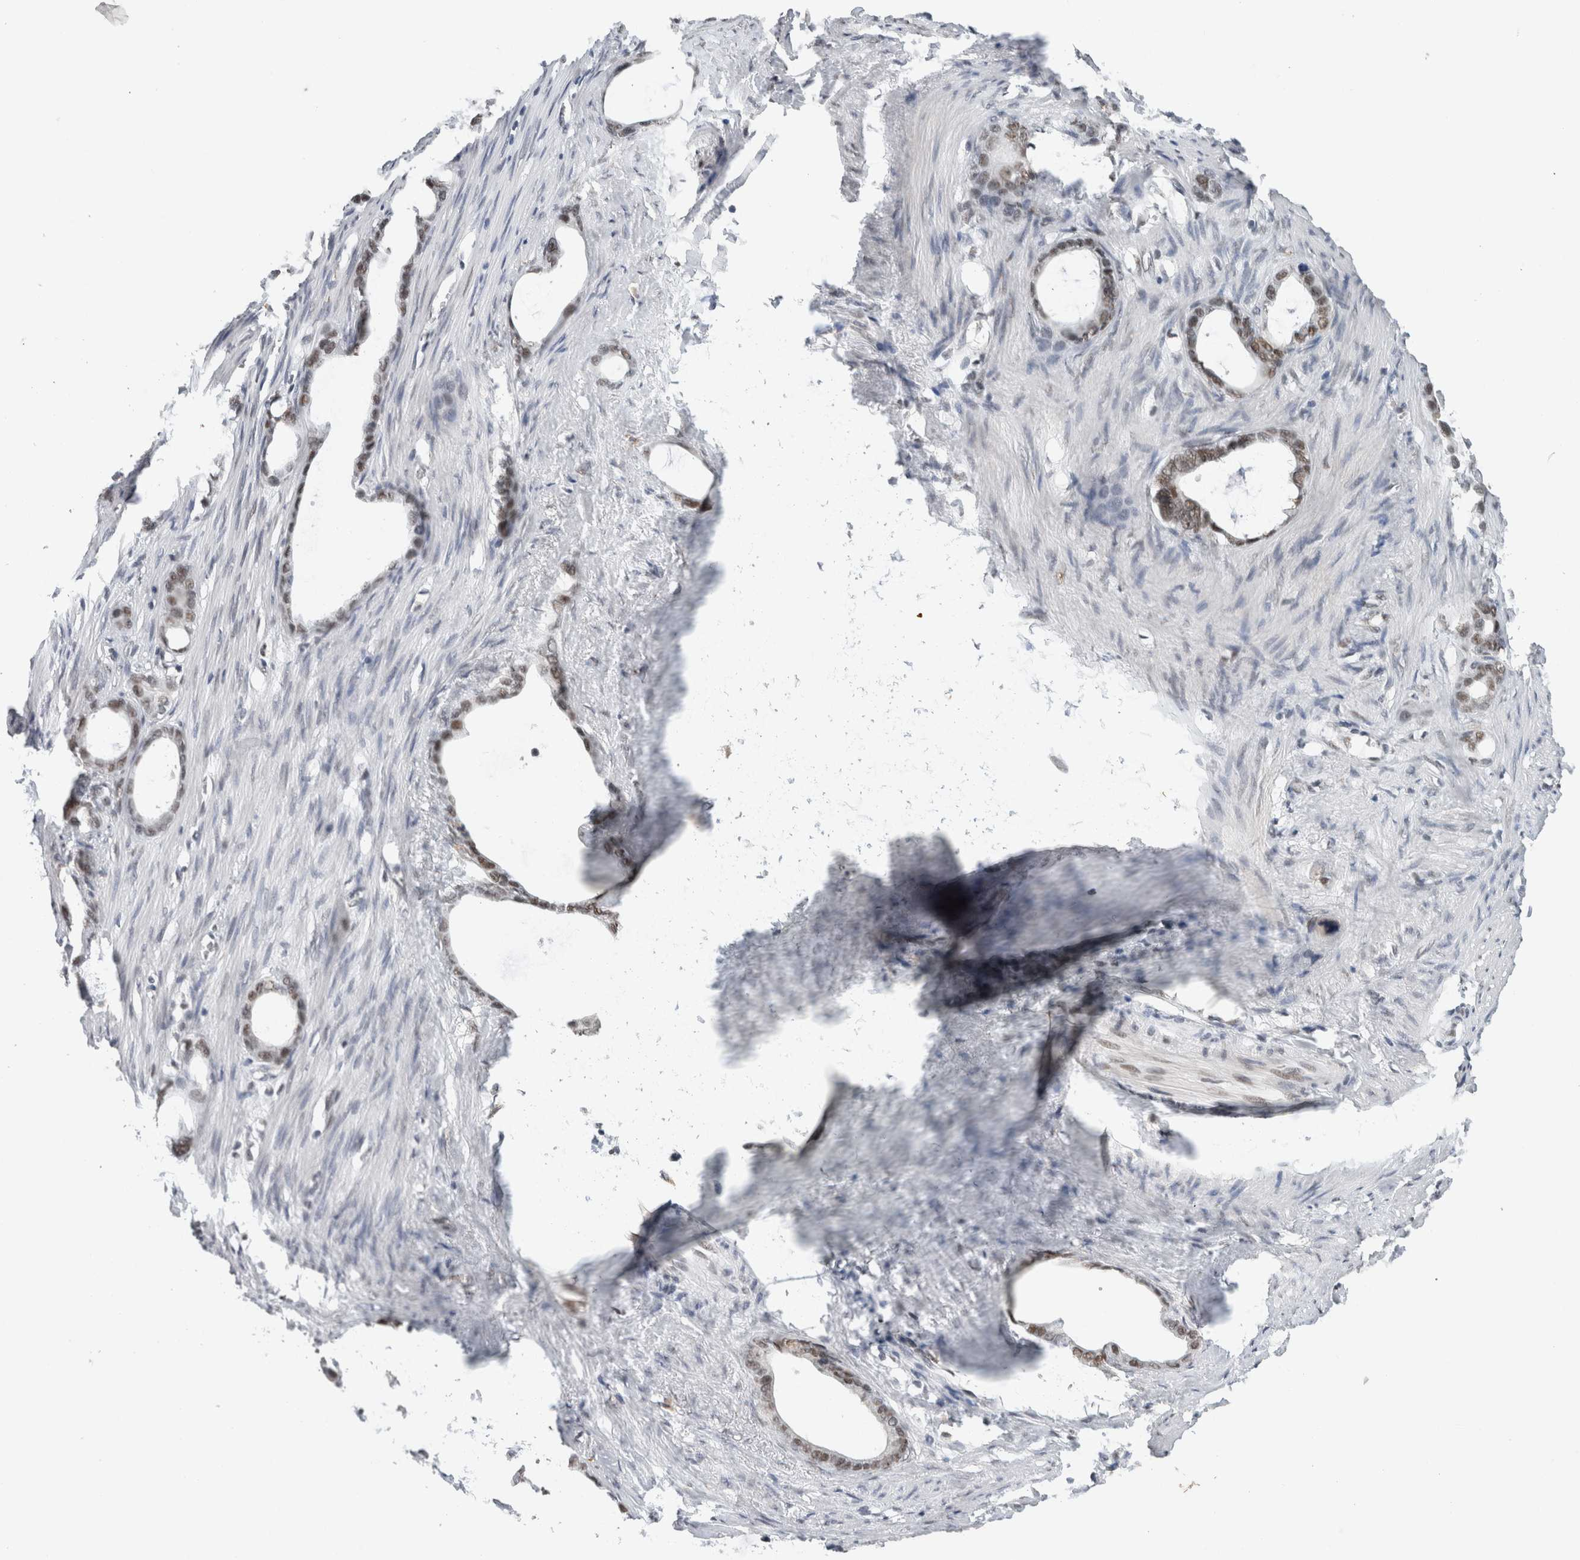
{"staining": {"intensity": "weak", "quantity": "25%-75%", "location": "nuclear"}, "tissue": "stomach cancer", "cell_type": "Tumor cells", "image_type": "cancer", "snomed": [{"axis": "morphology", "description": "Adenocarcinoma, NOS"}, {"axis": "topography", "description": "Stomach"}], "caption": "Adenocarcinoma (stomach) tissue displays weak nuclear staining in about 25%-75% of tumor cells", "gene": "DDX42", "patient": {"sex": "female", "age": 75}}